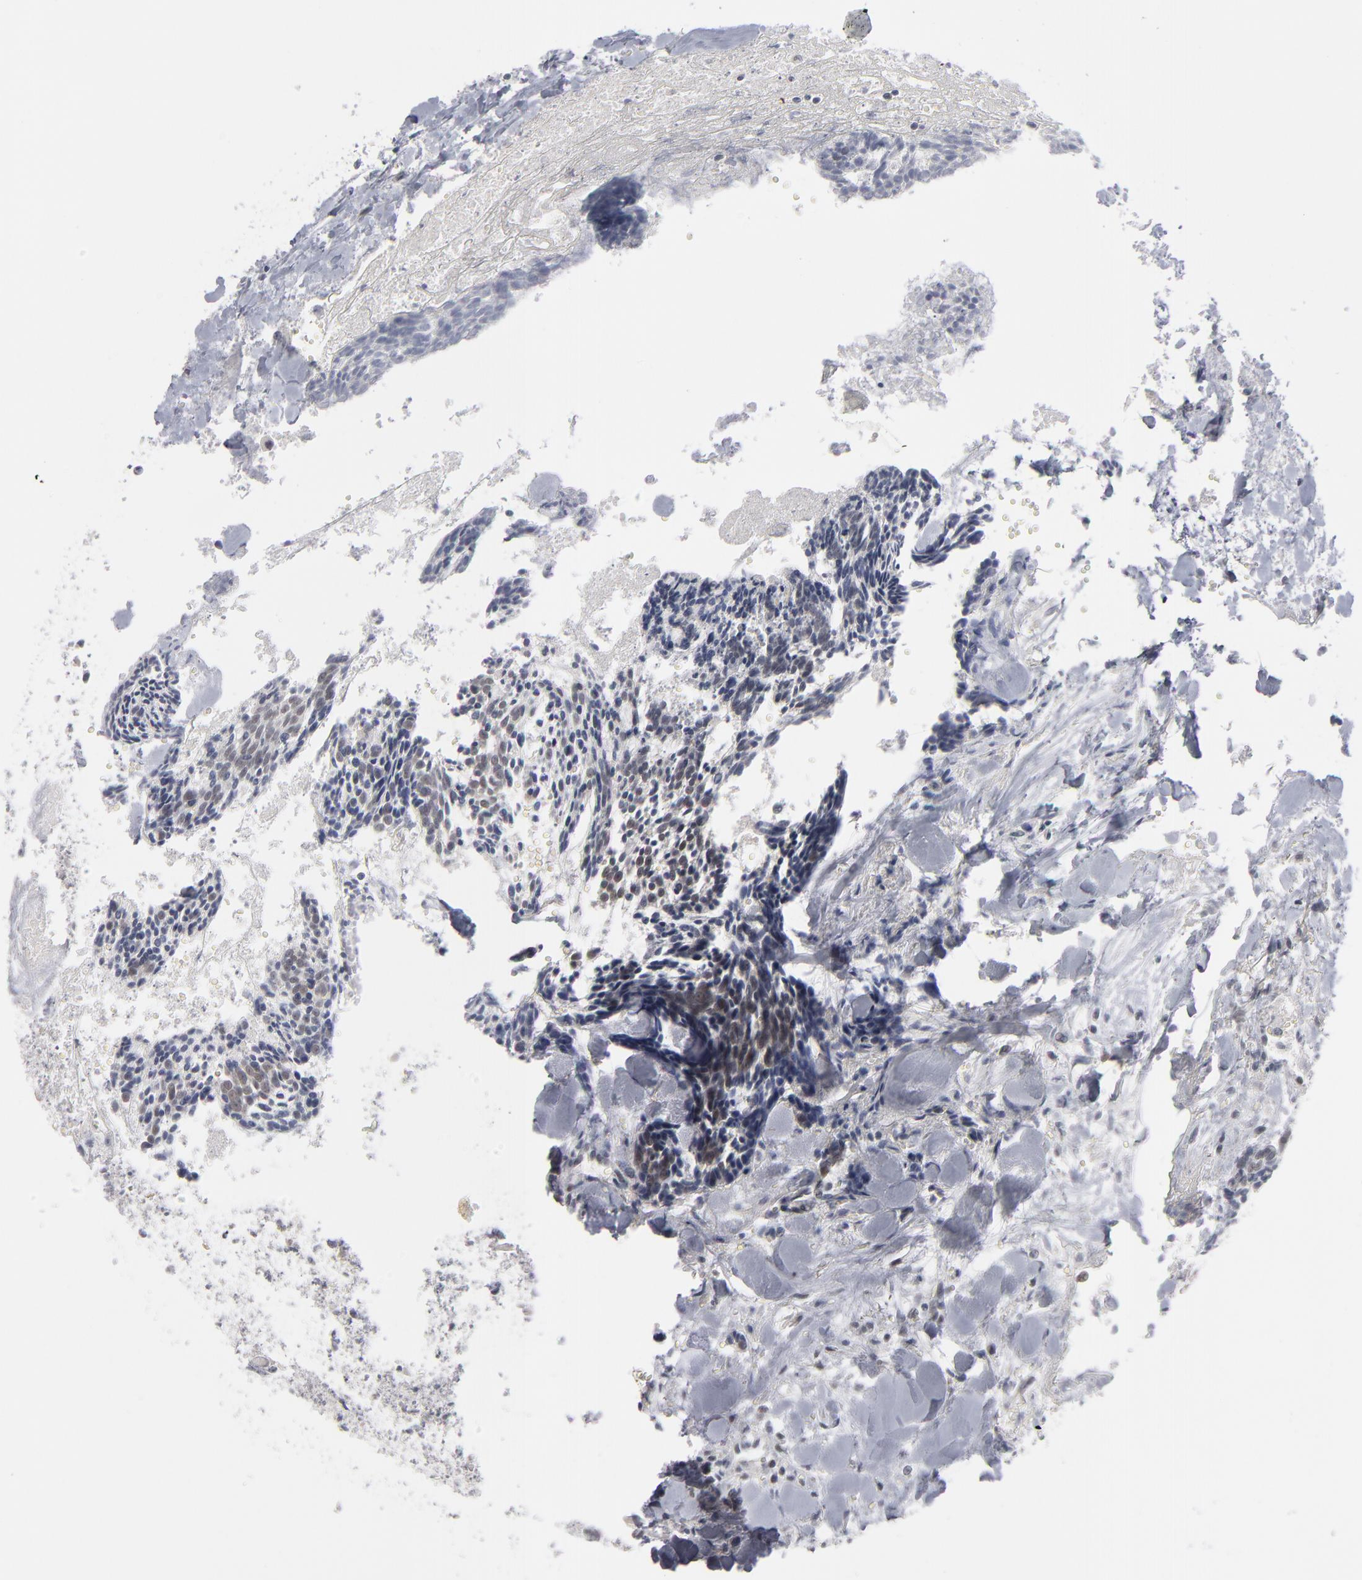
{"staining": {"intensity": "negative", "quantity": "none", "location": "none"}, "tissue": "head and neck cancer", "cell_type": "Tumor cells", "image_type": "cancer", "snomed": [{"axis": "morphology", "description": "Squamous cell carcinoma, NOS"}, {"axis": "topography", "description": "Salivary gland"}, {"axis": "topography", "description": "Head-Neck"}], "caption": "An immunohistochemistry histopathology image of head and neck squamous cell carcinoma is shown. There is no staining in tumor cells of head and neck squamous cell carcinoma. Nuclei are stained in blue.", "gene": "KIAA1210", "patient": {"sex": "male", "age": 70}}